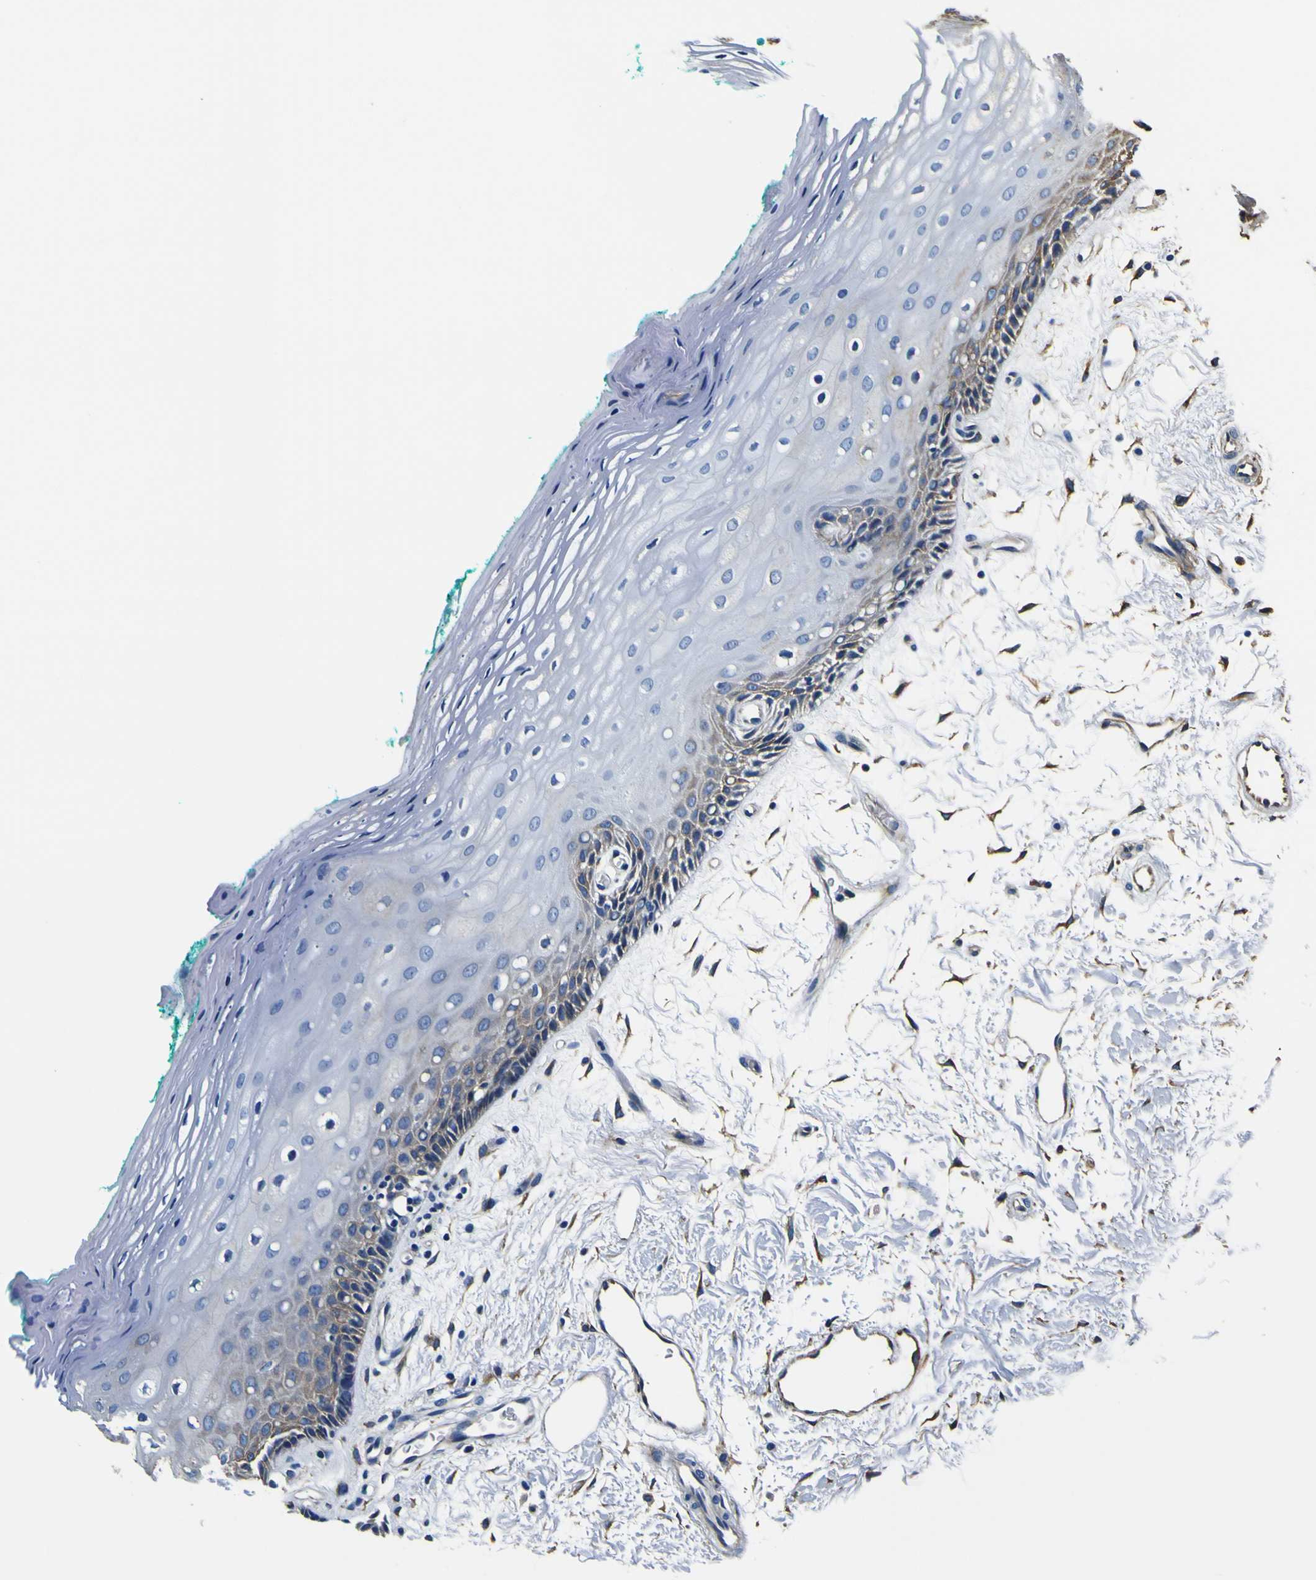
{"staining": {"intensity": "weak", "quantity": "<25%", "location": "cytoplasmic/membranous"}, "tissue": "oral mucosa", "cell_type": "Squamous epithelial cells", "image_type": "normal", "snomed": [{"axis": "morphology", "description": "Normal tissue, NOS"}, {"axis": "topography", "description": "Skeletal muscle"}, {"axis": "topography", "description": "Oral tissue"}, {"axis": "topography", "description": "Peripheral nerve tissue"}], "caption": "This is a histopathology image of IHC staining of unremarkable oral mucosa, which shows no positivity in squamous epithelial cells. (DAB immunohistochemistry with hematoxylin counter stain).", "gene": "TUBA1B", "patient": {"sex": "female", "age": 84}}